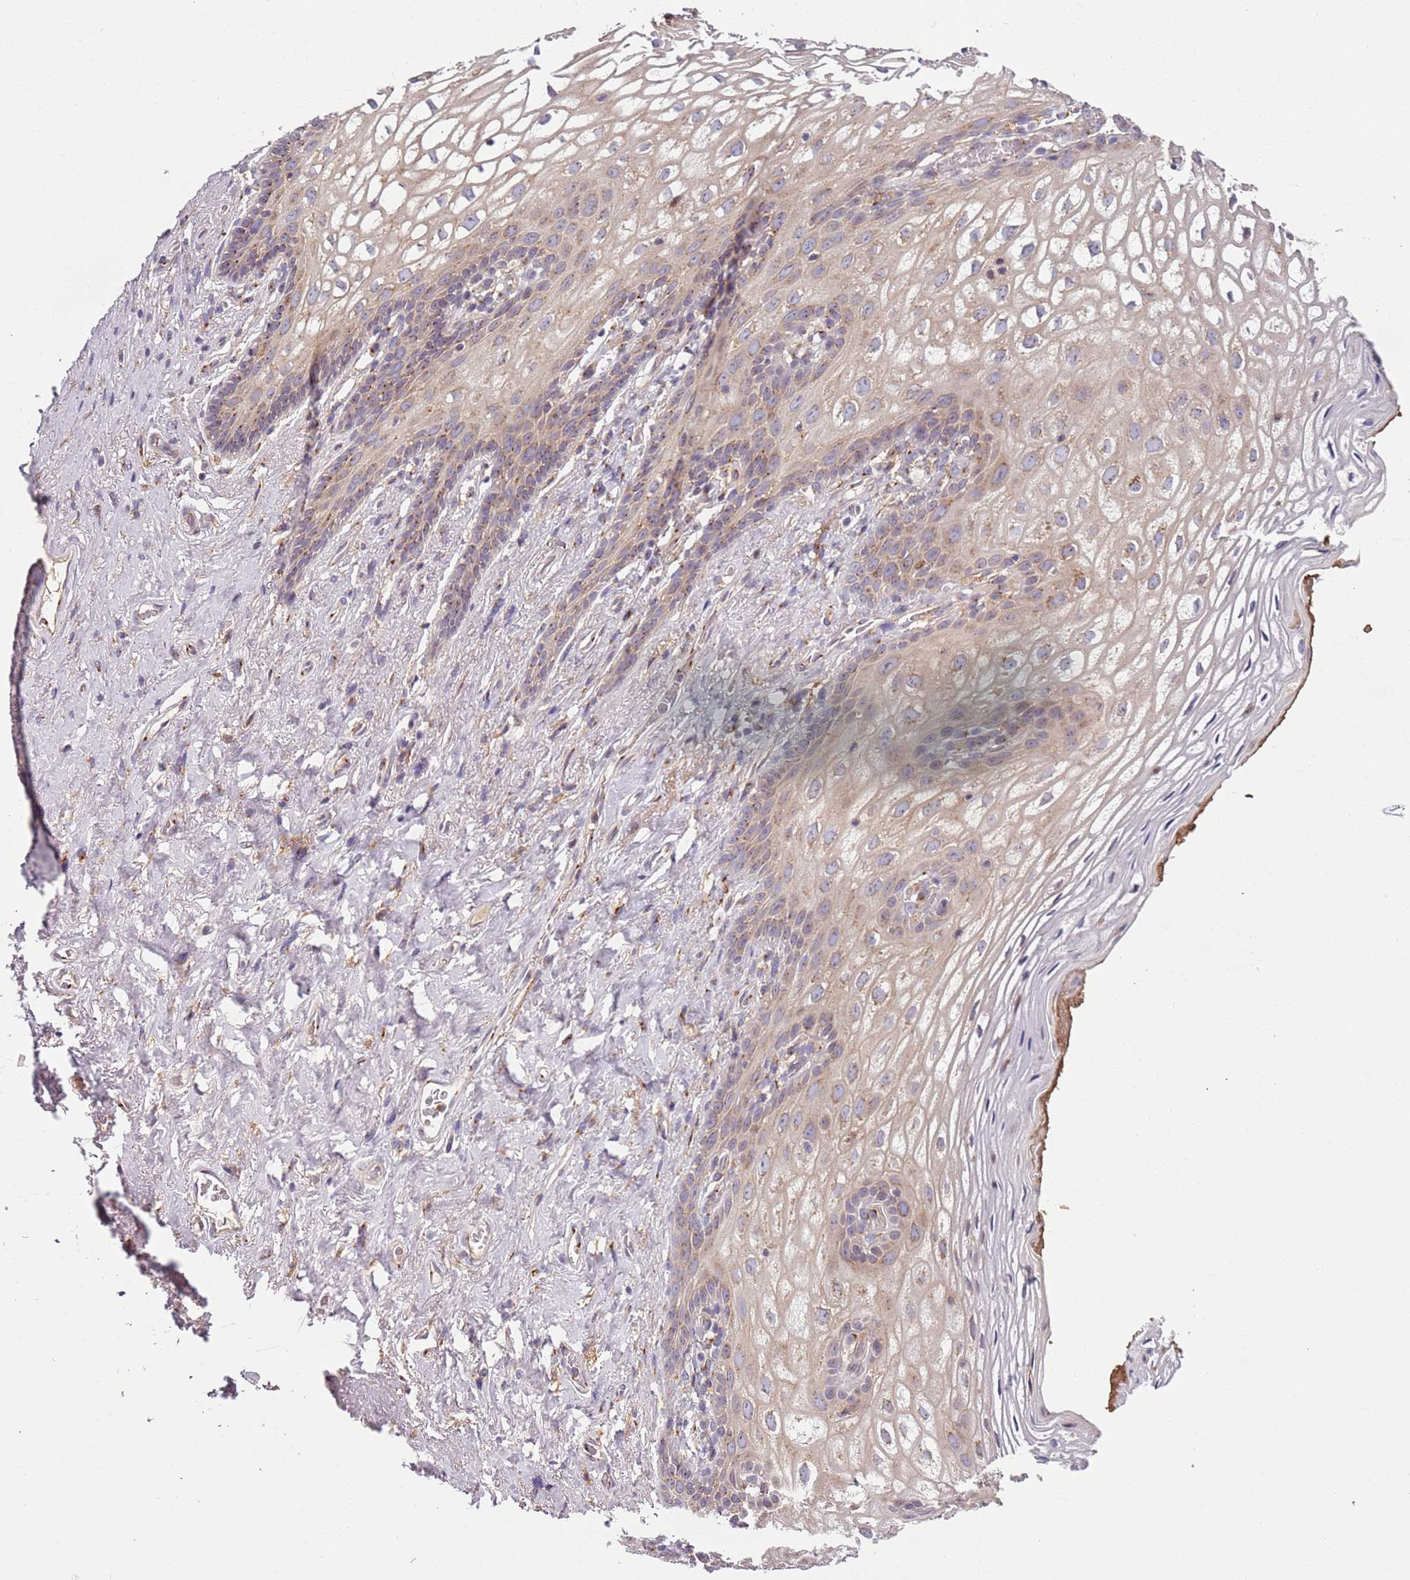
{"staining": {"intensity": "weak", "quantity": "<25%", "location": "cytoplasmic/membranous"}, "tissue": "vagina", "cell_type": "Squamous epithelial cells", "image_type": "normal", "snomed": [{"axis": "morphology", "description": "Normal tissue, NOS"}, {"axis": "topography", "description": "Vagina"}, {"axis": "topography", "description": "Peripheral nerve tissue"}], "caption": "Histopathology image shows no protein expression in squamous epithelial cells of unremarkable vagina.", "gene": "AKTIP", "patient": {"sex": "female", "age": 71}}